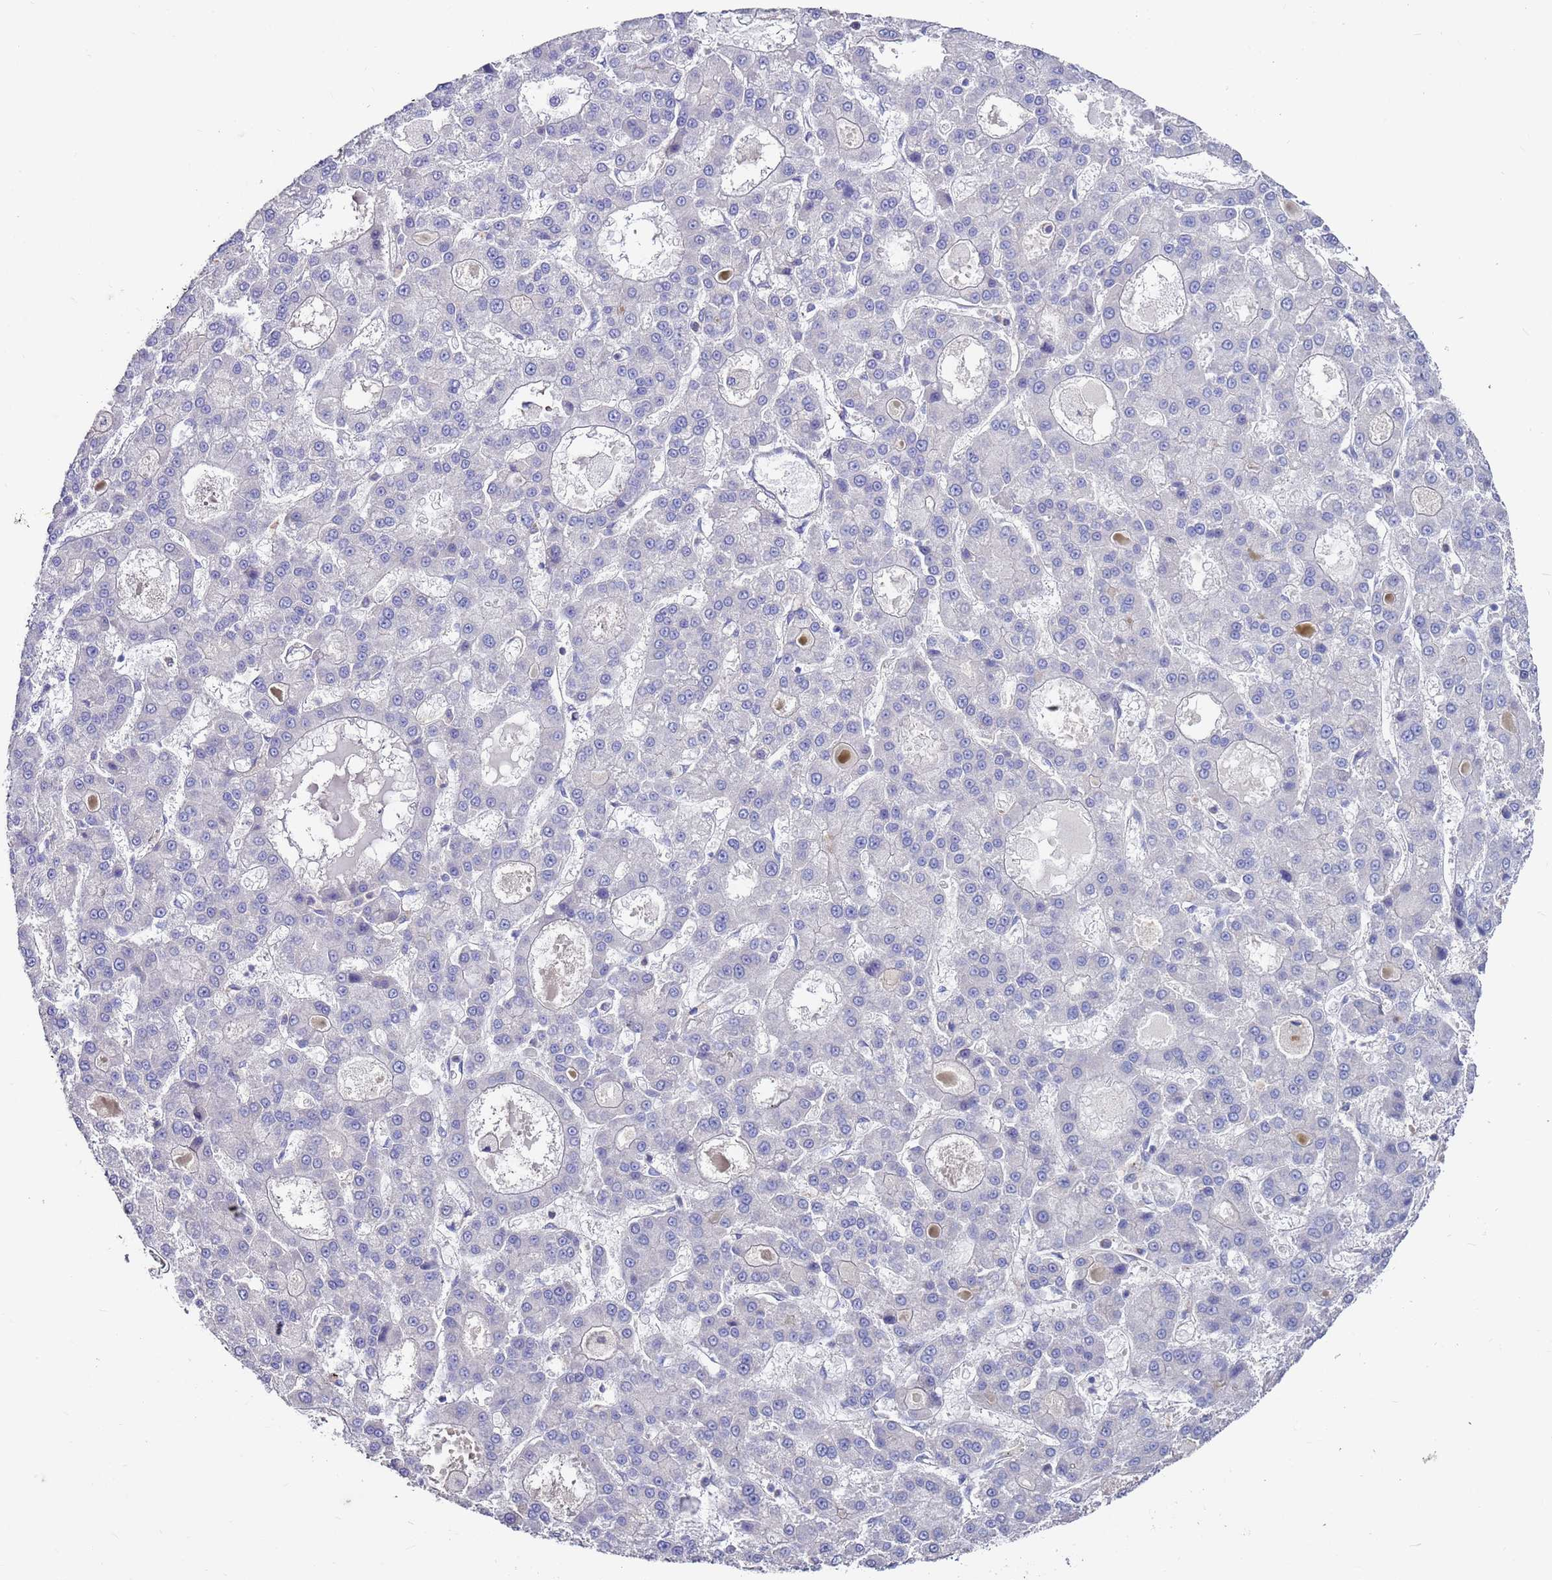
{"staining": {"intensity": "negative", "quantity": "none", "location": "none"}, "tissue": "liver cancer", "cell_type": "Tumor cells", "image_type": "cancer", "snomed": [{"axis": "morphology", "description": "Carcinoma, Hepatocellular, NOS"}, {"axis": "topography", "description": "Liver"}], "caption": "Immunohistochemistry micrograph of human liver hepatocellular carcinoma stained for a protein (brown), which reveals no positivity in tumor cells.", "gene": "KRTCAP3", "patient": {"sex": "male", "age": 70}}